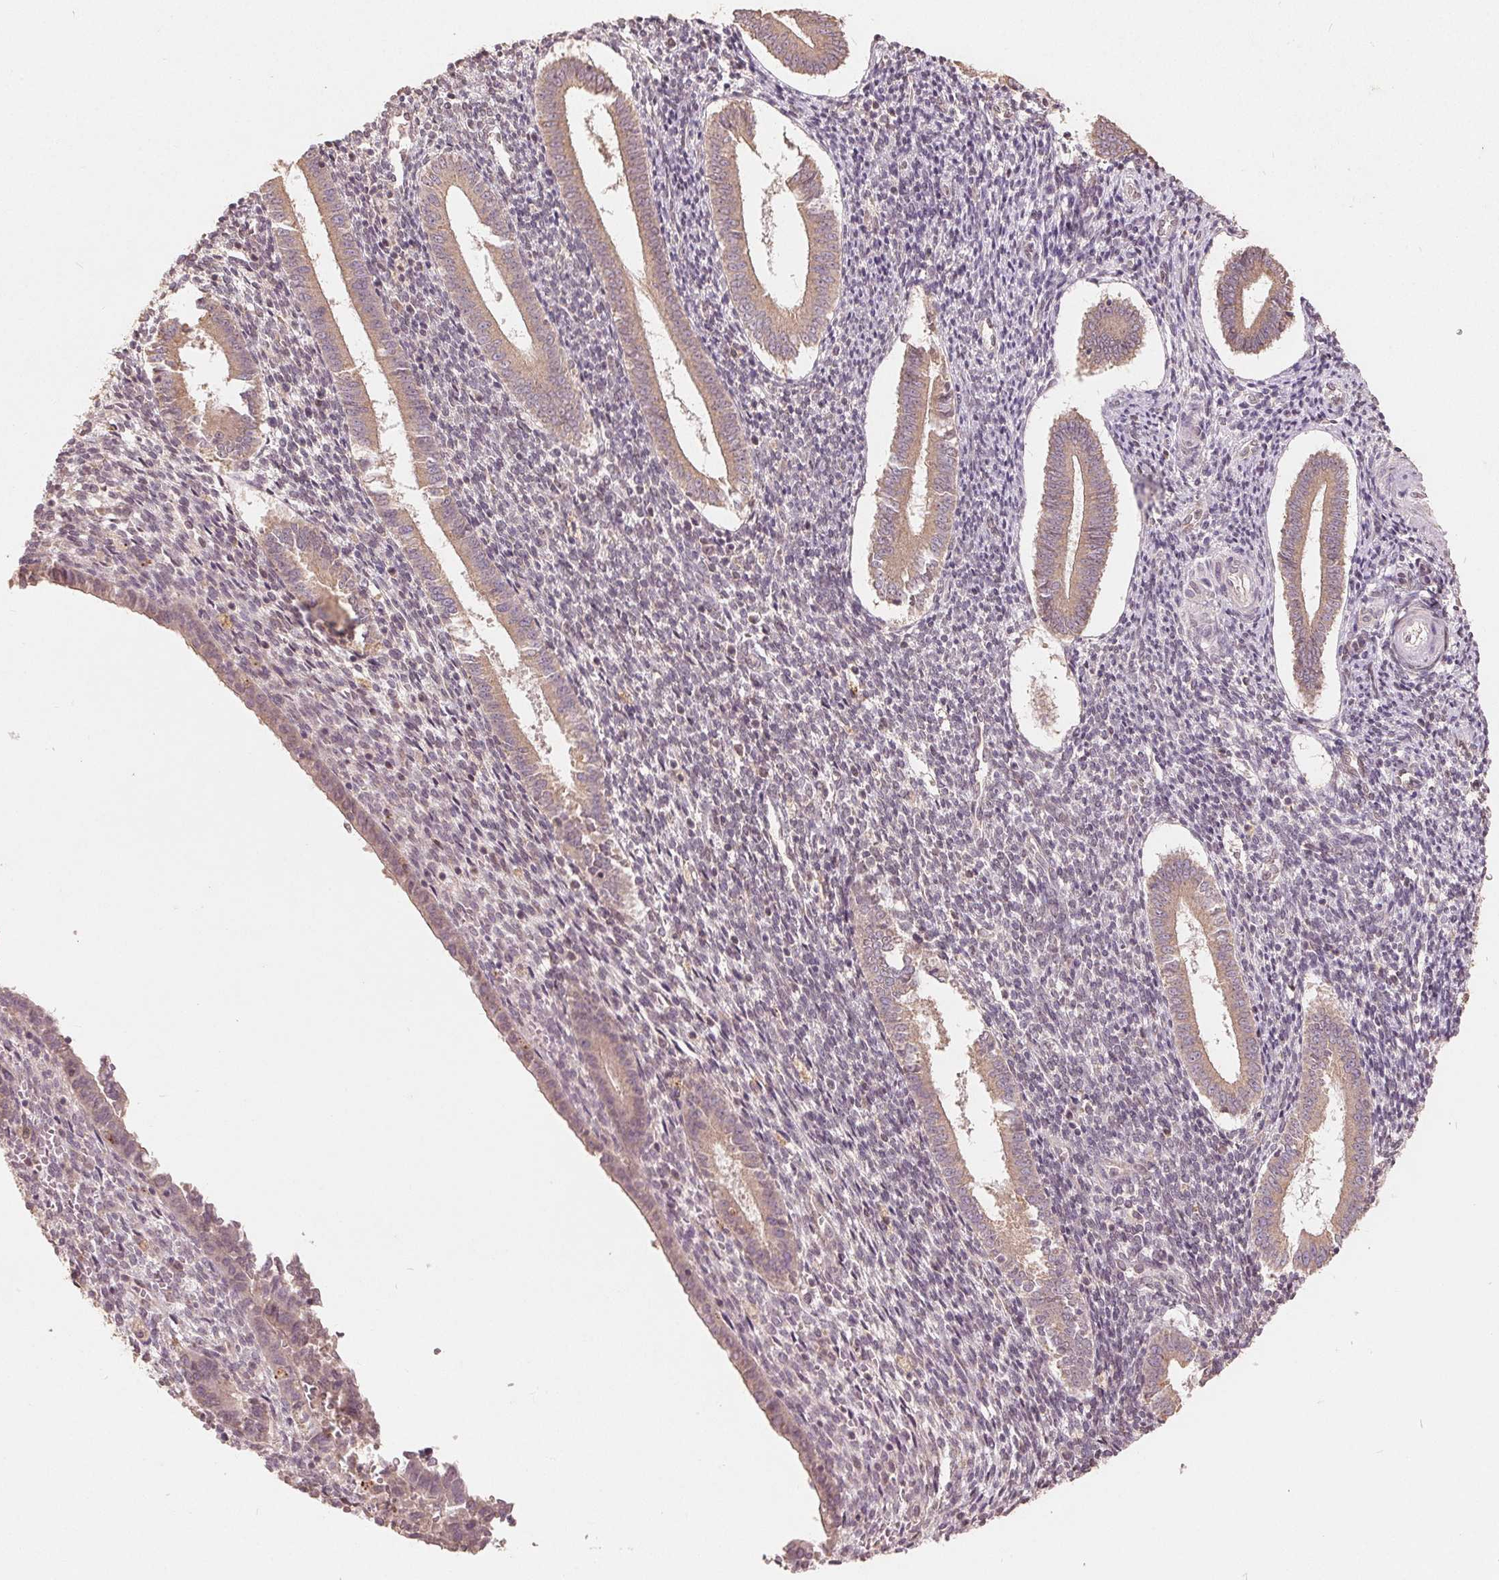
{"staining": {"intensity": "weak", "quantity": "<25%", "location": "cytoplasmic/membranous"}, "tissue": "endometrium", "cell_type": "Cells in endometrial stroma", "image_type": "normal", "snomed": [{"axis": "morphology", "description": "Normal tissue, NOS"}, {"axis": "topography", "description": "Endometrium"}], "caption": "Protein analysis of unremarkable endometrium displays no significant staining in cells in endometrial stroma. (Immunohistochemistry (ihc), brightfield microscopy, high magnification).", "gene": "CDIPT", "patient": {"sex": "female", "age": 25}}